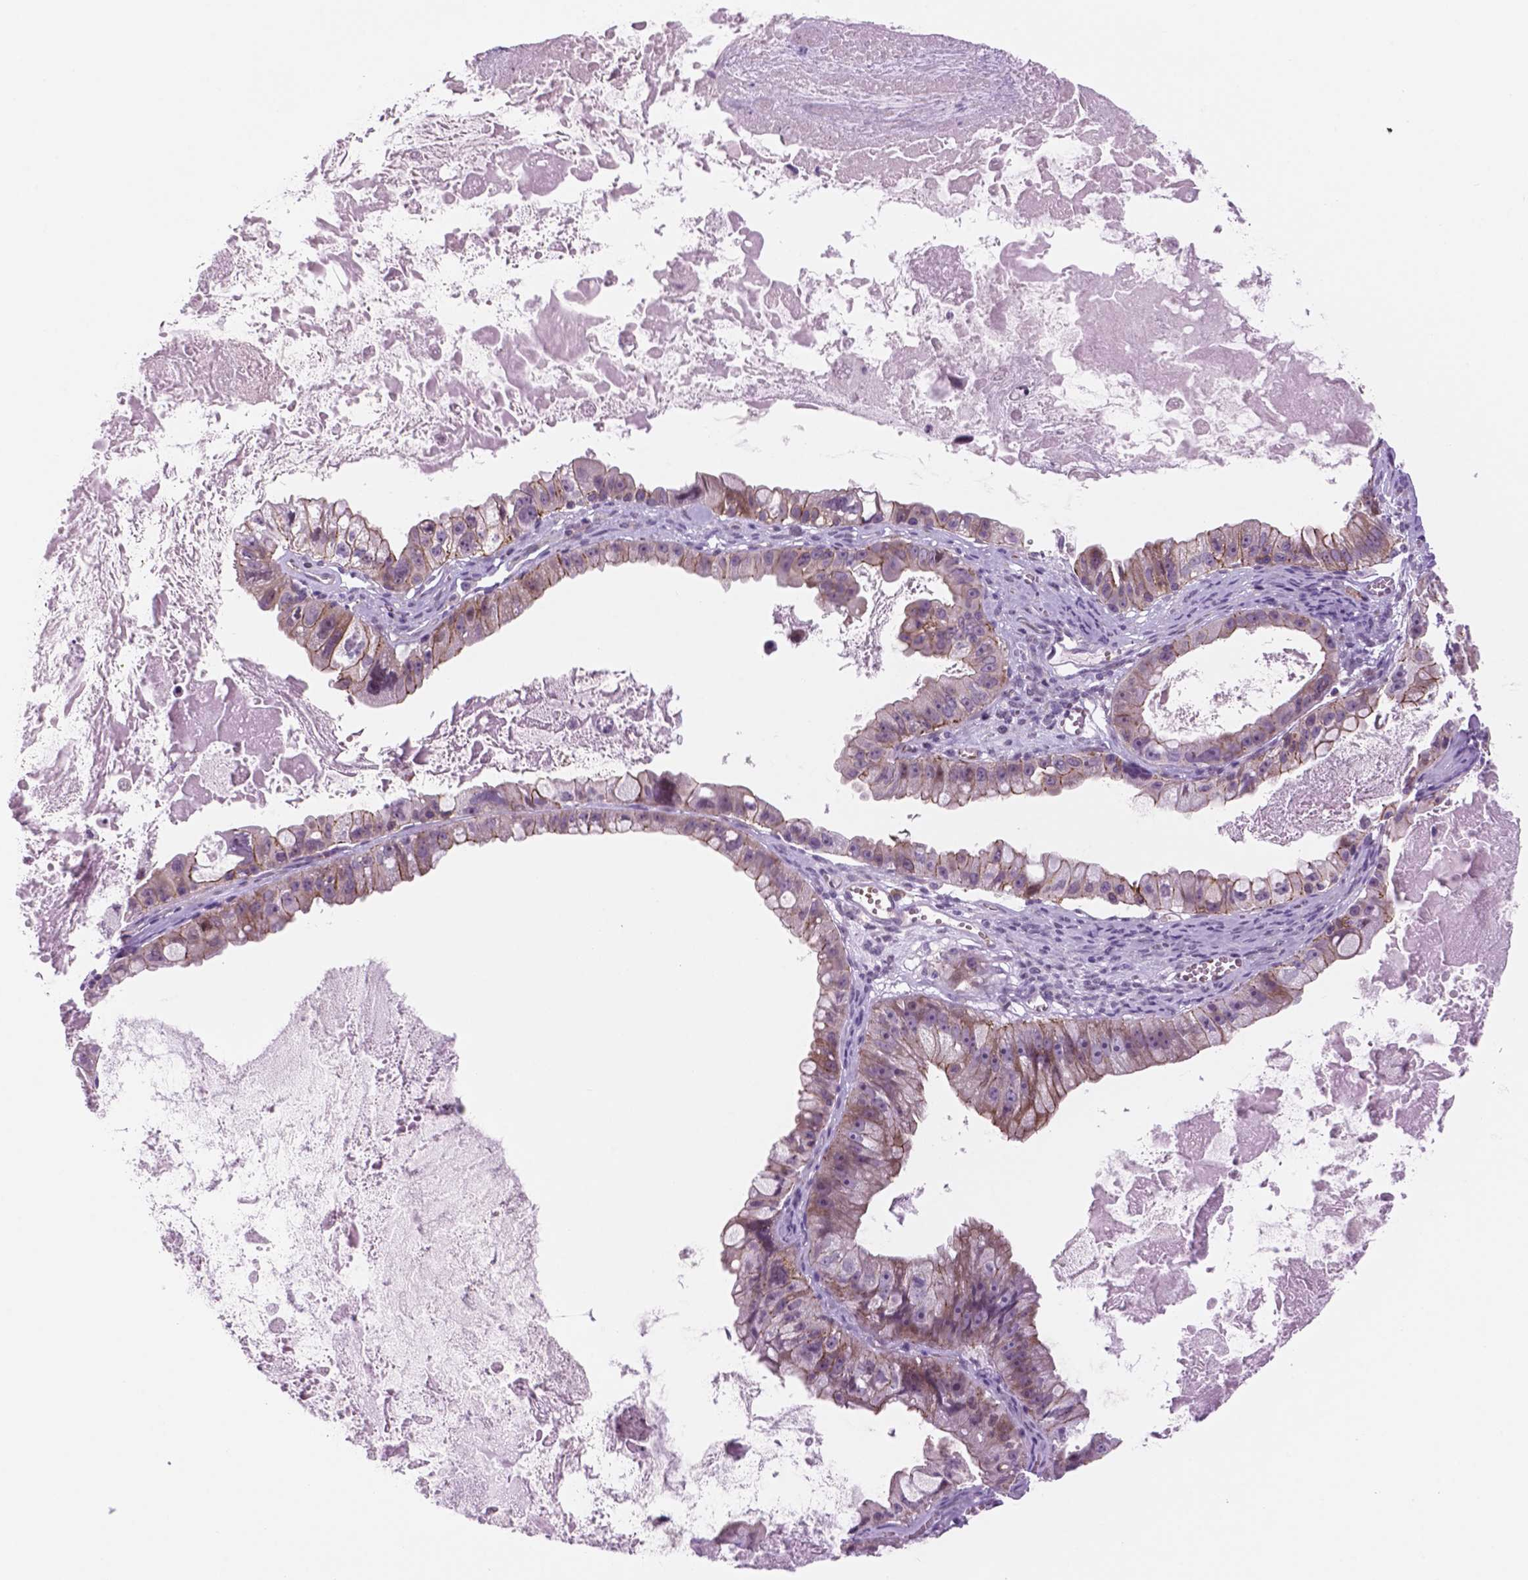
{"staining": {"intensity": "moderate", "quantity": "<25%", "location": "cytoplasmic/membranous"}, "tissue": "ovarian cancer", "cell_type": "Tumor cells", "image_type": "cancer", "snomed": [{"axis": "morphology", "description": "Cystadenocarcinoma, mucinous, NOS"}, {"axis": "topography", "description": "Ovary"}], "caption": "Human ovarian cancer stained with a protein marker exhibits moderate staining in tumor cells.", "gene": "RND3", "patient": {"sex": "female", "age": 61}}